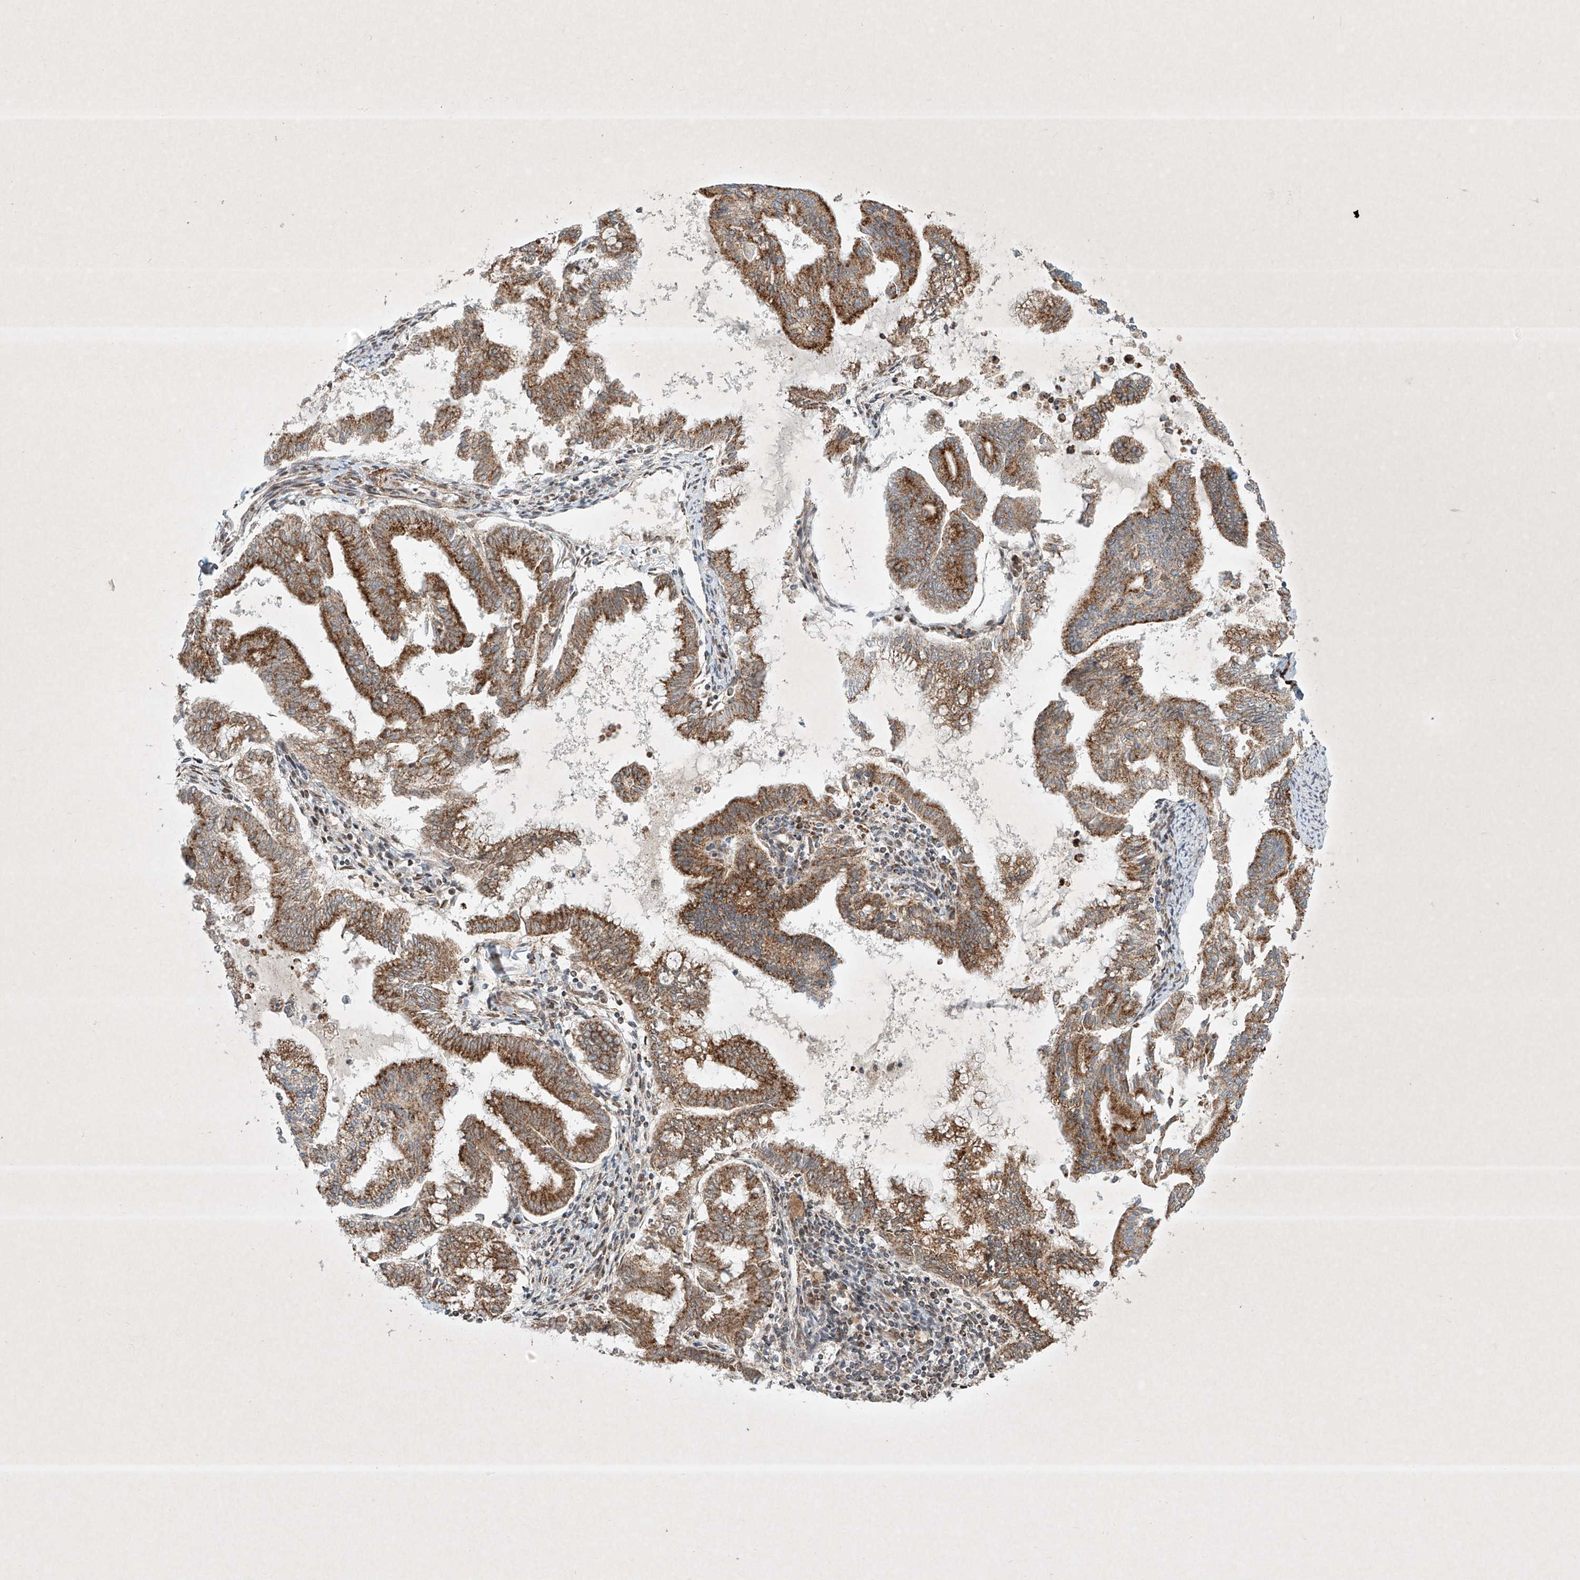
{"staining": {"intensity": "moderate", "quantity": ">75%", "location": "cytoplasmic/membranous"}, "tissue": "endometrial cancer", "cell_type": "Tumor cells", "image_type": "cancer", "snomed": [{"axis": "morphology", "description": "Adenocarcinoma, NOS"}, {"axis": "topography", "description": "Endometrium"}], "caption": "Endometrial cancer (adenocarcinoma) was stained to show a protein in brown. There is medium levels of moderate cytoplasmic/membranous positivity in about >75% of tumor cells.", "gene": "EPG5", "patient": {"sex": "female", "age": 79}}